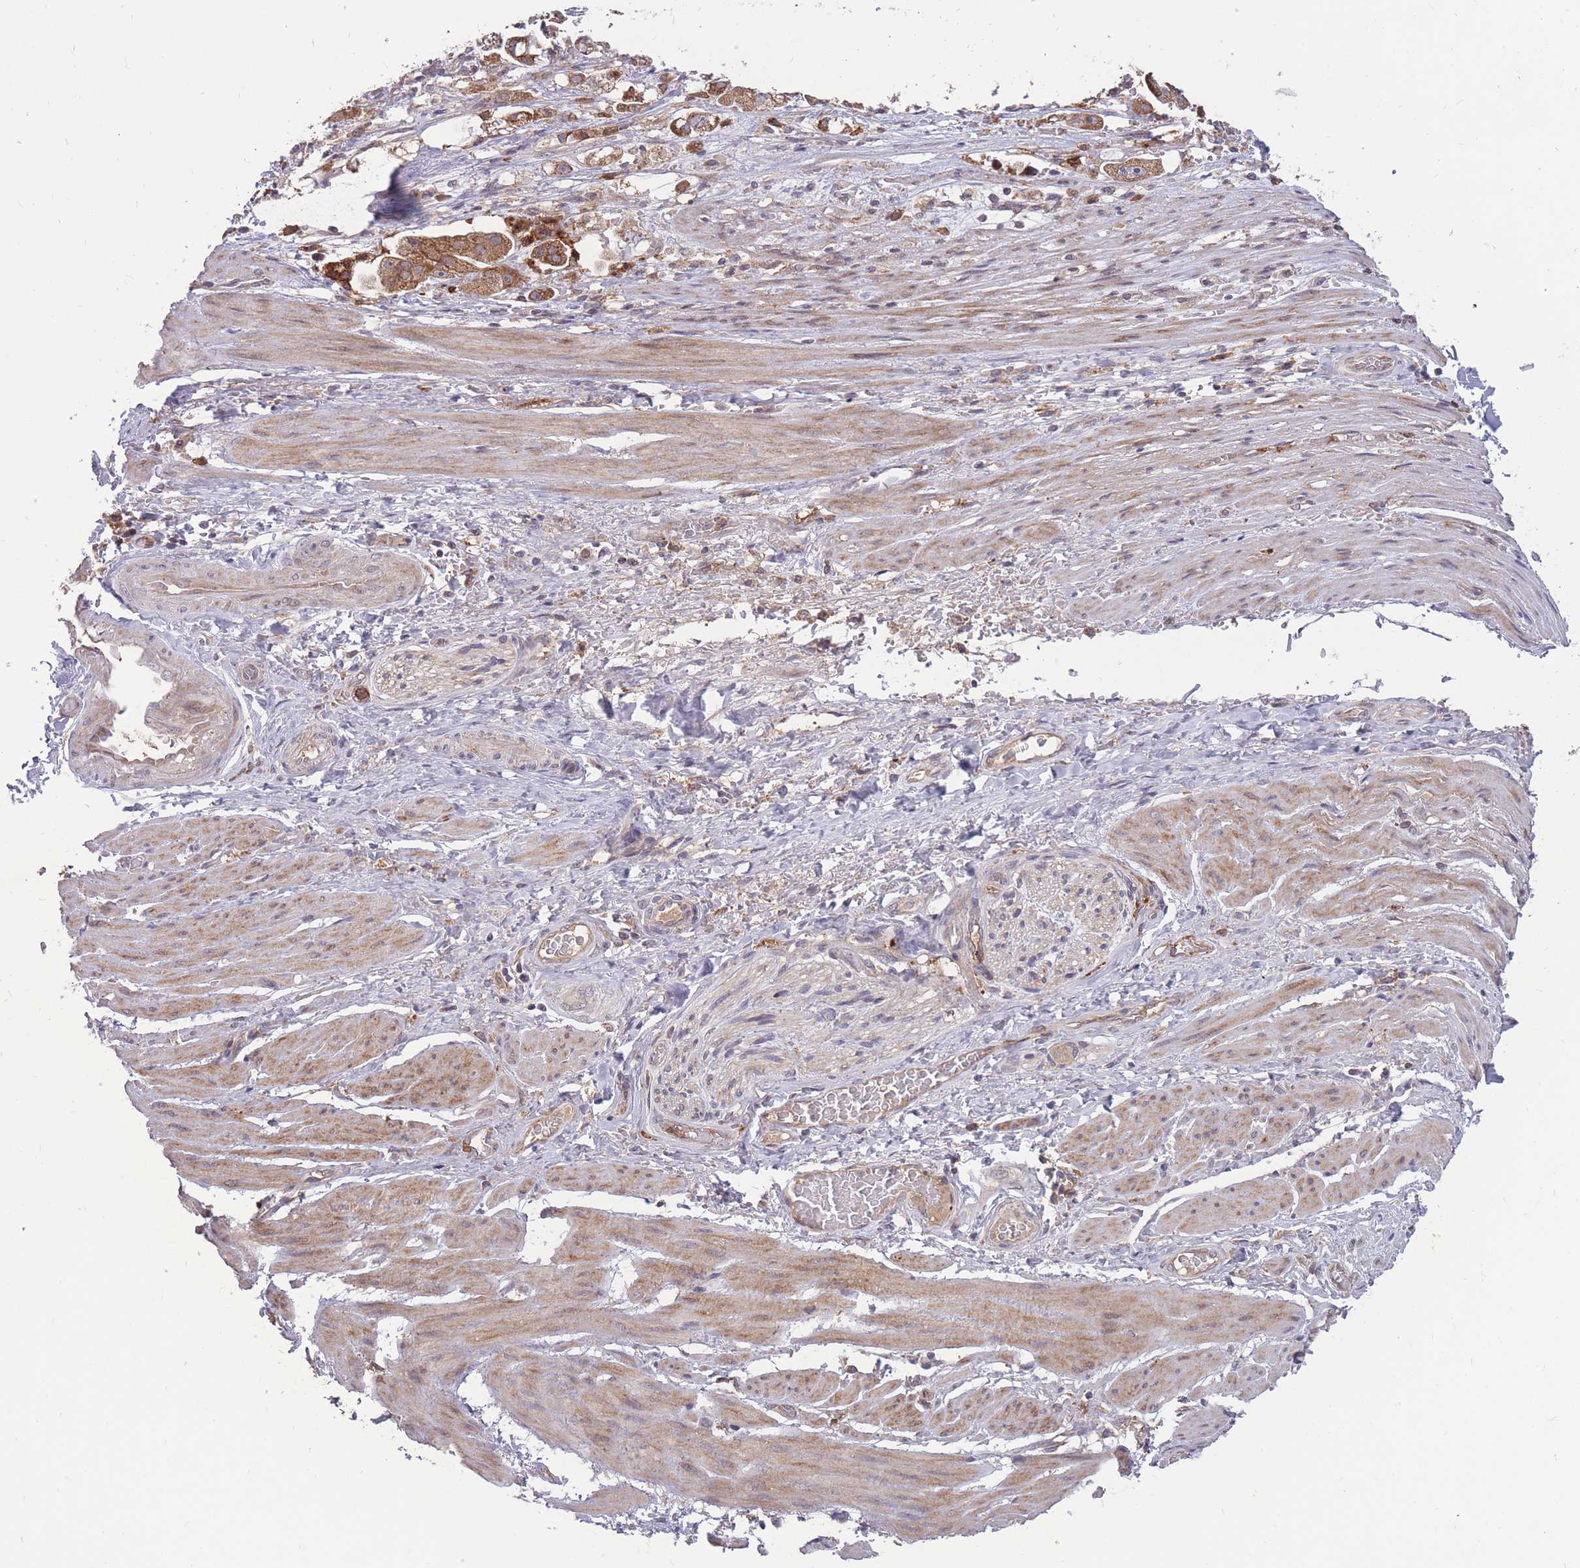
{"staining": {"intensity": "moderate", "quantity": ">75%", "location": "cytoplasmic/membranous"}, "tissue": "stomach cancer", "cell_type": "Tumor cells", "image_type": "cancer", "snomed": [{"axis": "morphology", "description": "Adenocarcinoma, NOS"}, {"axis": "topography", "description": "Stomach"}], "caption": "Stomach cancer (adenocarcinoma) stained for a protein reveals moderate cytoplasmic/membranous positivity in tumor cells. (DAB (3,3'-diaminobenzidine) IHC, brown staining for protein, blue staining for nuclei).", "gene": "IGF2BP2", "patient": {"sex": "male", "age": 62}}